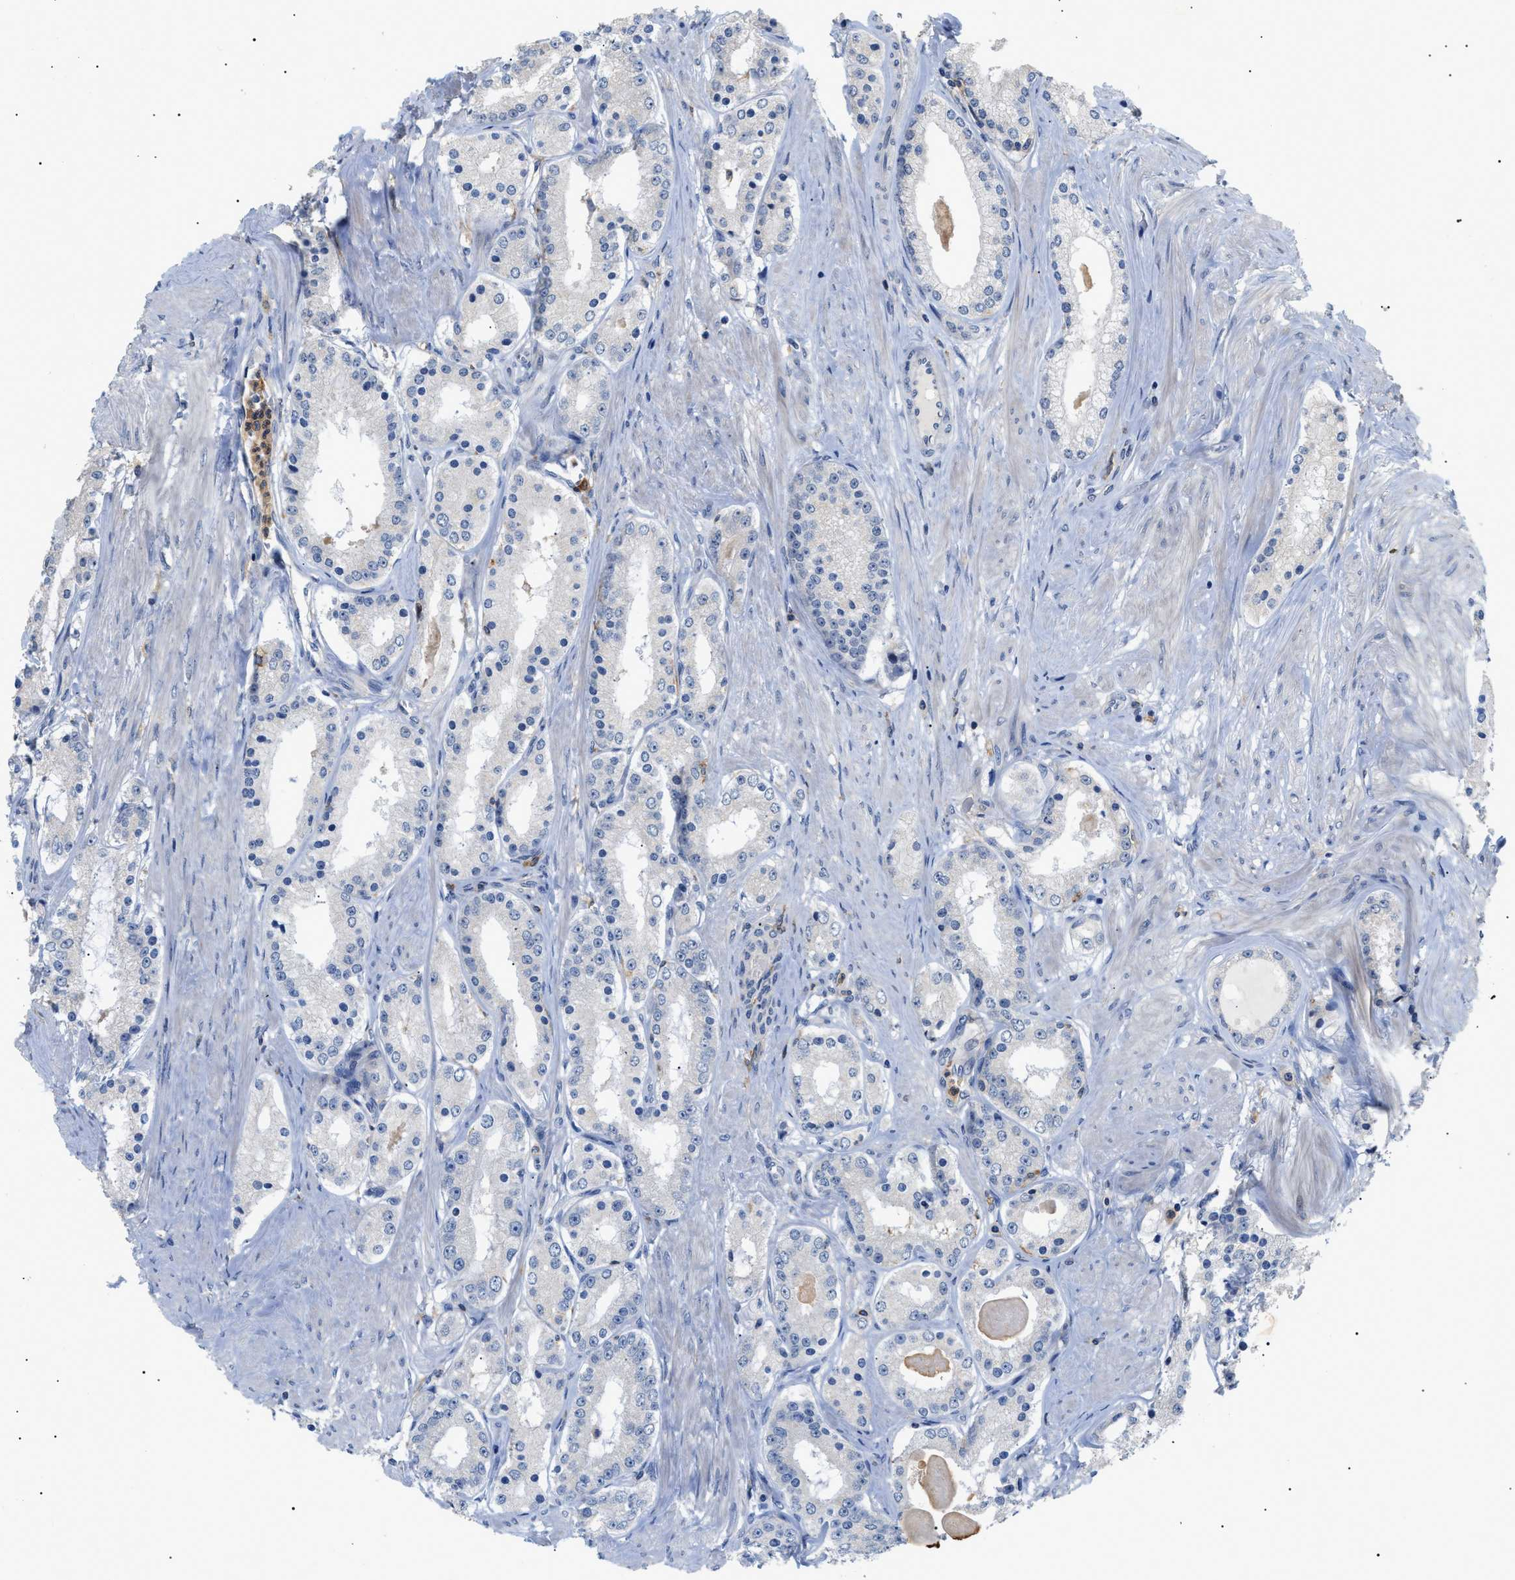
{"staining": {"intensity": "negative", "quantity": "none", "location": "none"}, "tissue": "prostate cancer", "cell_type": "Tumor cells", "image_type": "cancer", "snomed": [{"axis": "morphology", "description": "Adenocarcinoma, Low grade"}, {"axis": "topography", "description": "Prostate"}], "caption": "Immunohistochemical staining of human adenocarcinoma (low-grade) (prostate) shows no significant staining in tumor cells.", "gene": "CD300A", "patient": {"sex": "male", "age": 63}}